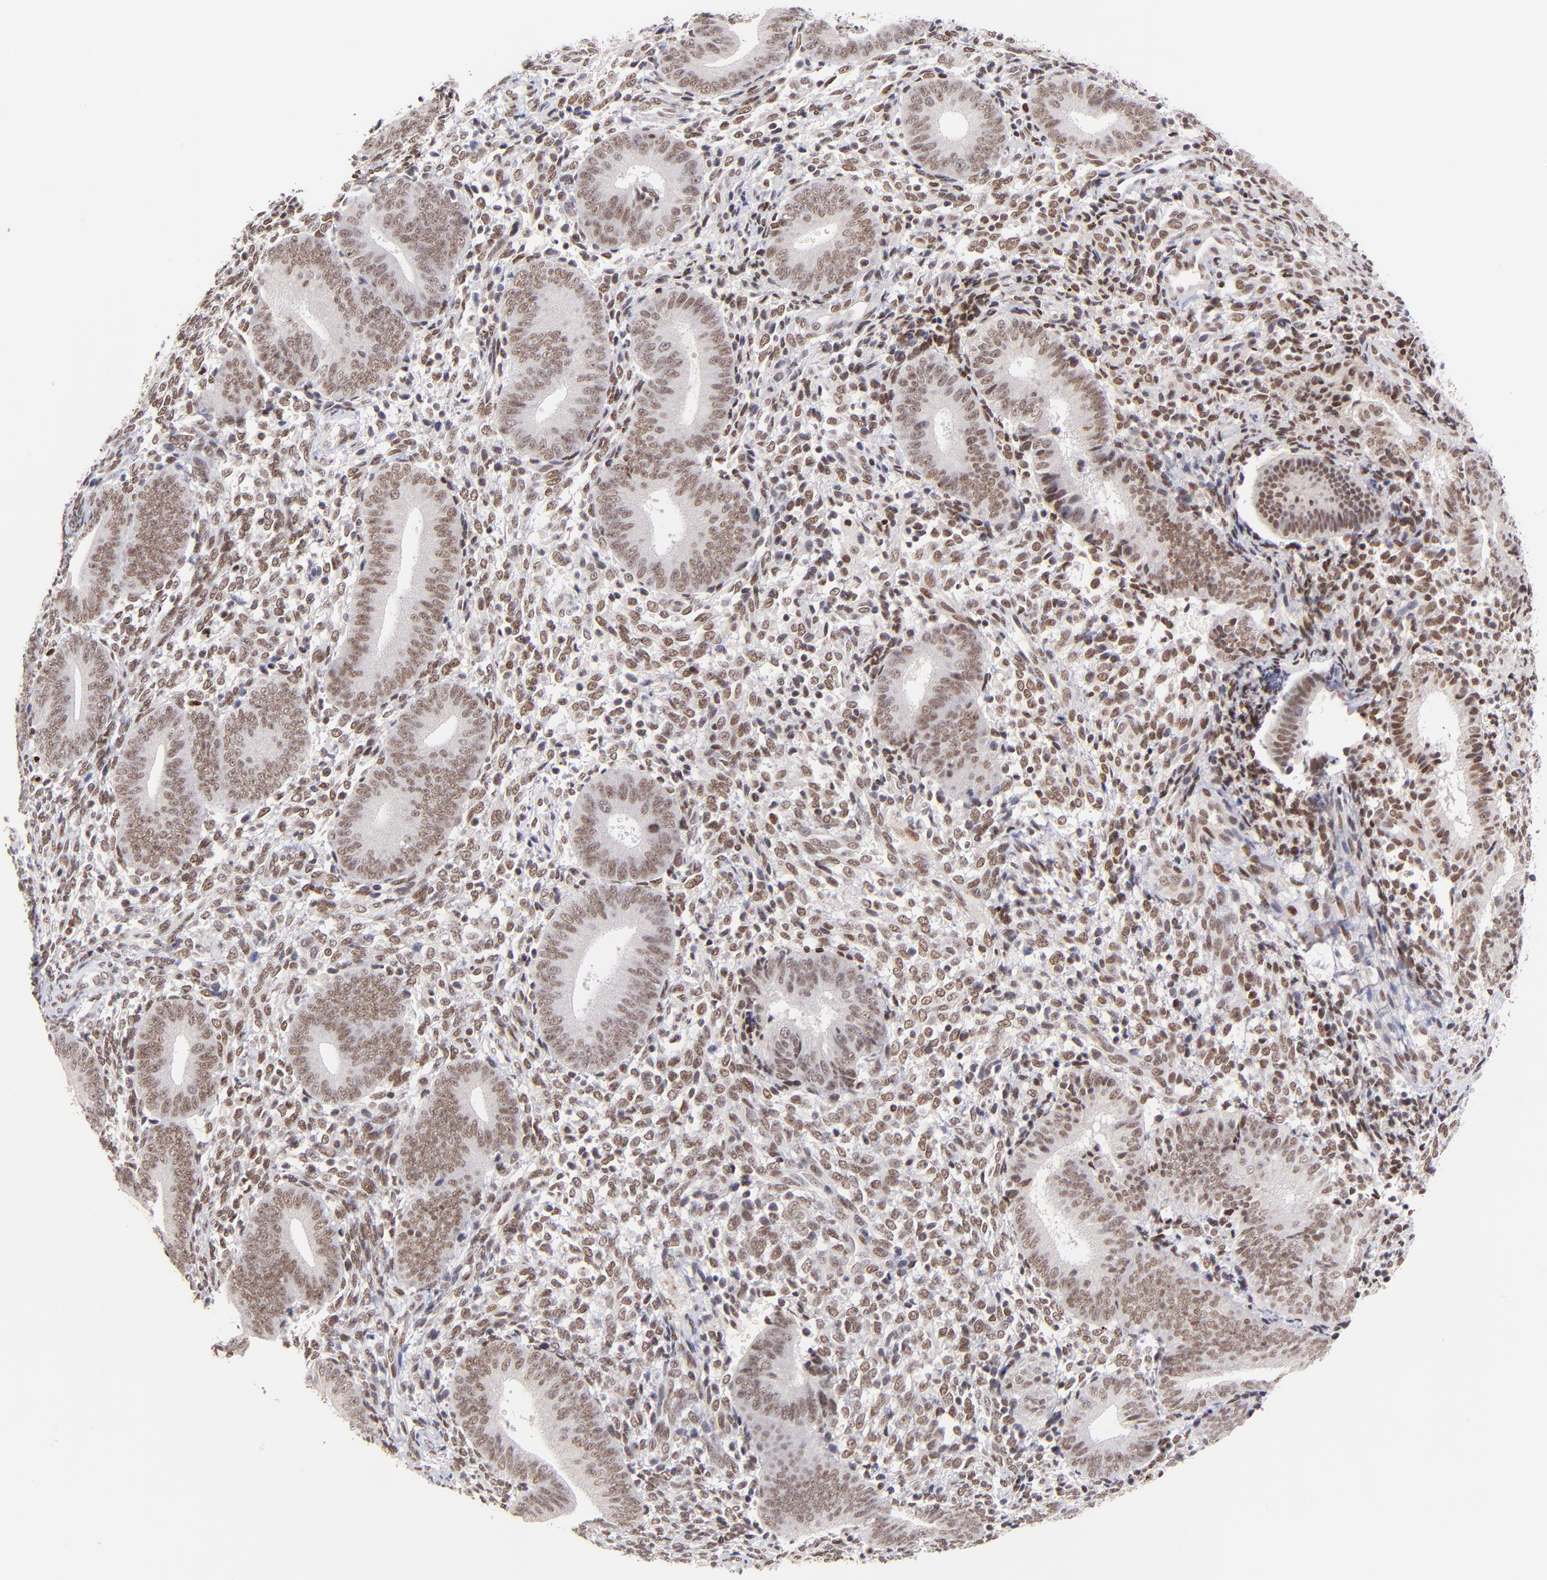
{"staining": {"intensity": "moderate", "quantity": "25%-75%", "location": "nuclear"}, "tissue": "endometrium", "cell_type": "Cells in endometrial stroma", "image_type": "normal", "snomed": [{"axis": "morphology", "description": "Normal tissue, NOS"}, {"axis": "topography", "description": "Uterus"}, {"axis": "topography", "description": "Endometrium"}], "caption": "Human endometrium stained for a protein (brown) reveals moderate nuclear positive positivity in approximately 25%-75% of cells in endometrial stroma.", "gene": "MIDEAS", "patient": {"sex": "female", "age": 33}}